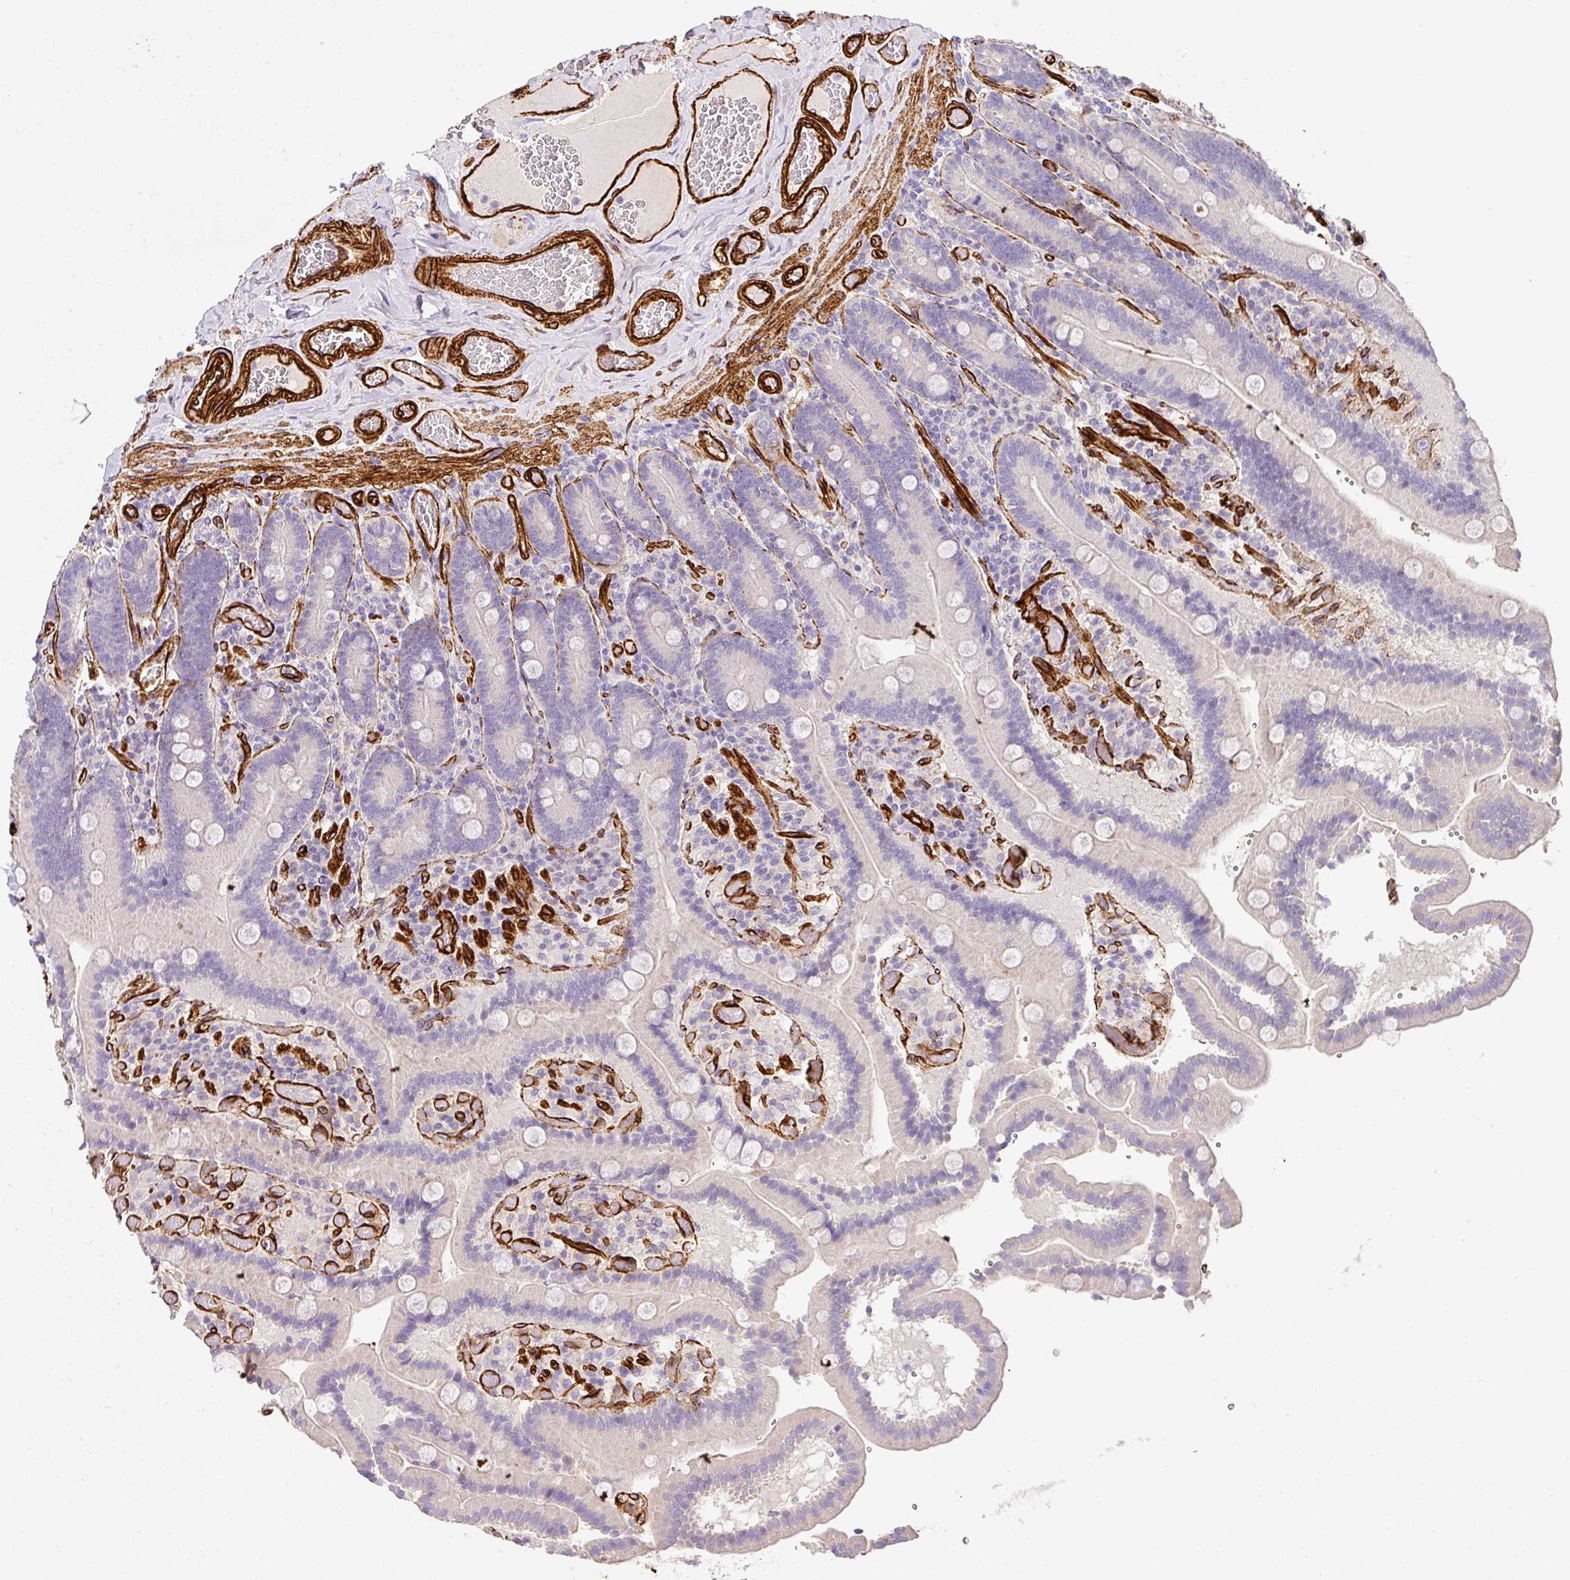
{"staining": {"intensity": "negative", "quantity": "none", "location": "none"}, "tissue": "duodenum", "cell_type": "Glandular cells", "image_type": "normal", "snomed": [{"axis": "morphology", "description": "Normal tissue, NOS"}, {"axis": "topography", "description": "Duodenum"}], "caption": "DAB (3,3'-diaminobenzidine) immunohistochemical staining of unremarkable human duodenum exhibits no significant staining in glandular cells.", "gene": "SLC25A17", "patient": {"sex": "female", "age": 62}}